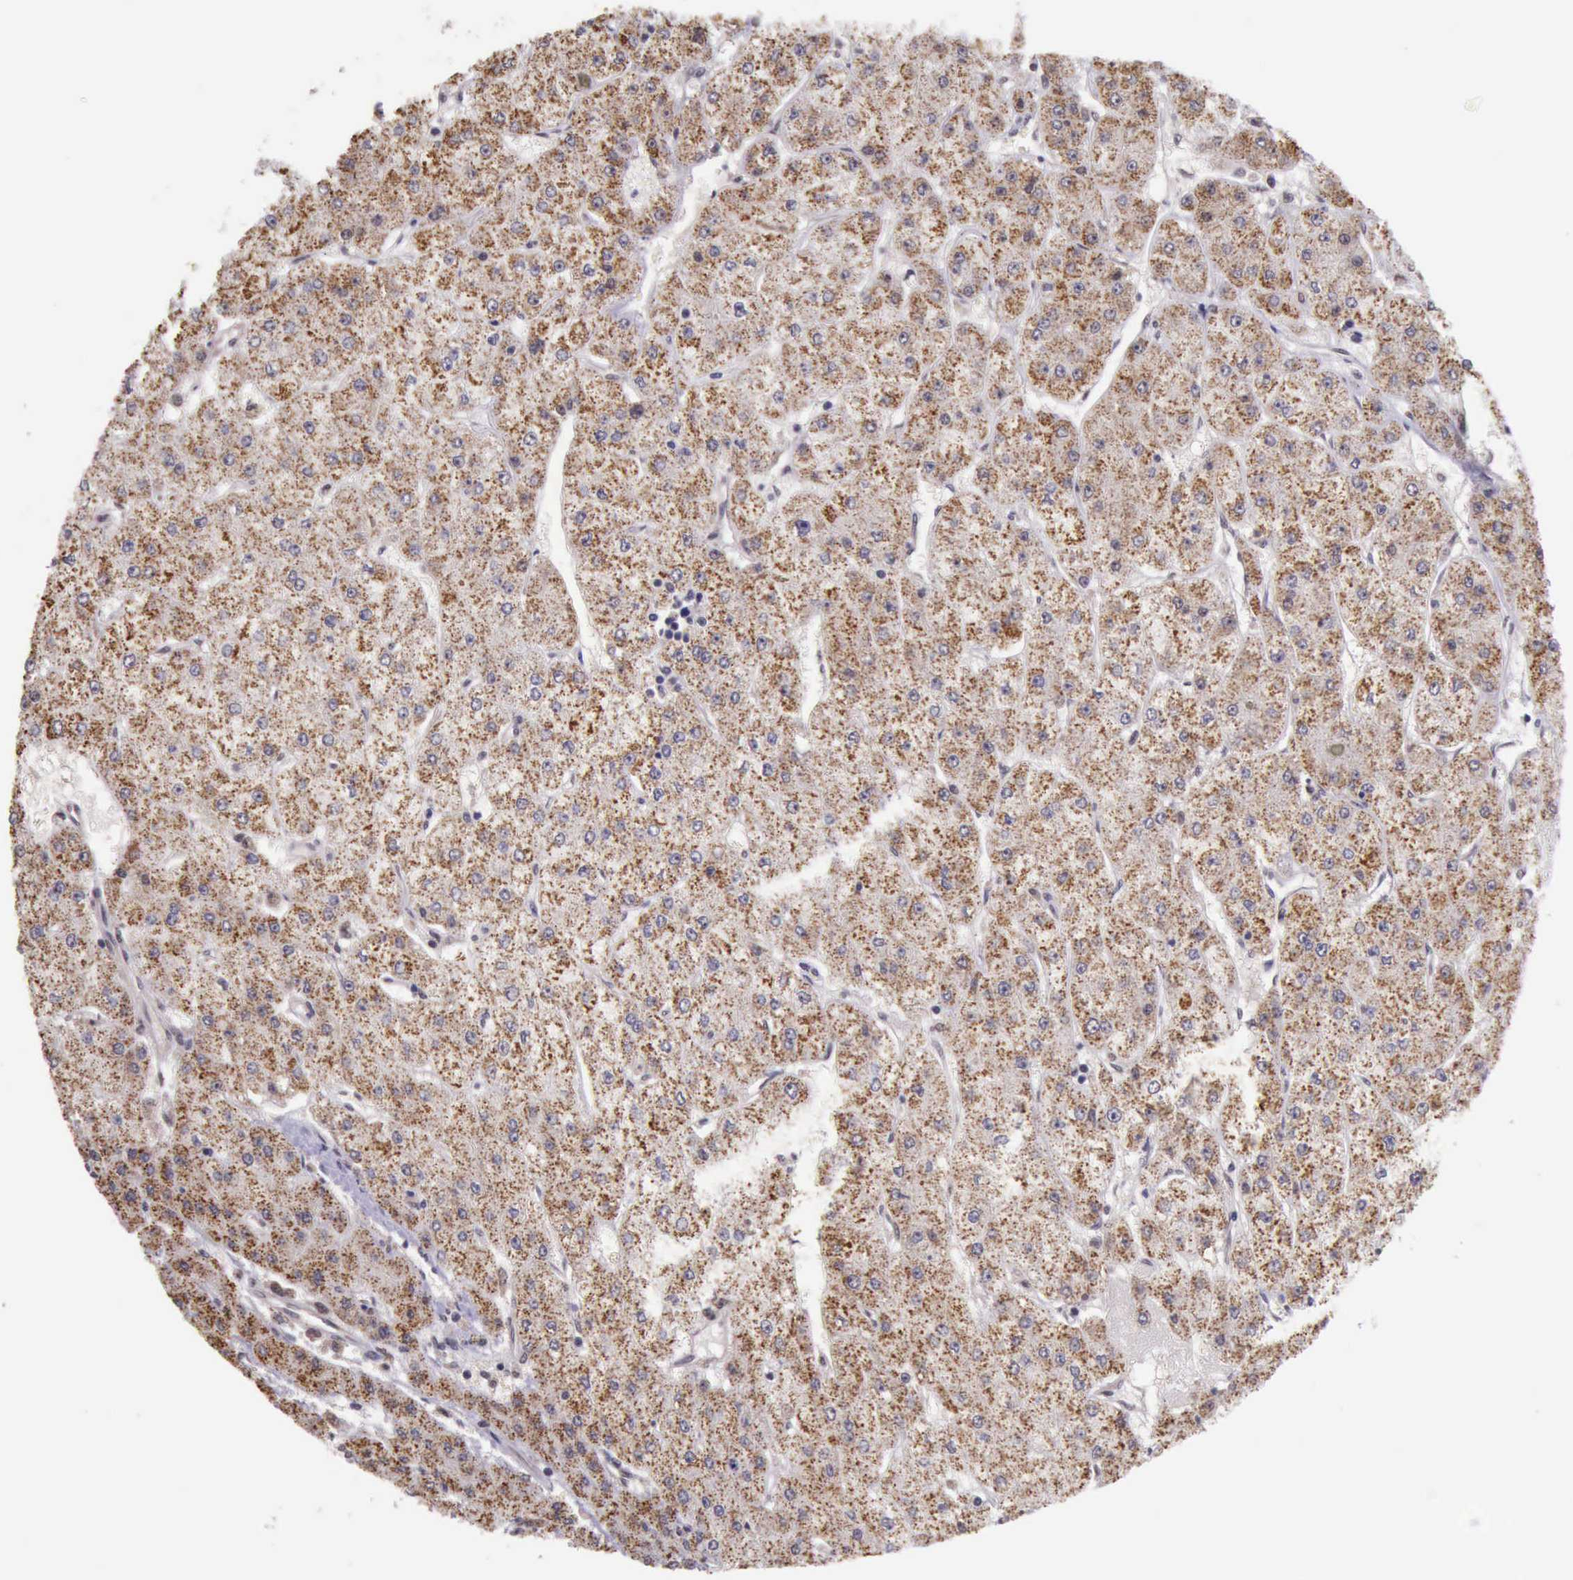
{"staining": {"intensity": "moderate", "quantity": ">75%", "location": "cytoplasmic/membranous"}, "tissue": "liver cancer", "cell_type": "Tumor cells", "image_type": "cancer", "snomed": [{"axis": "morphology", "description": "Carcinoma, Hepatocellular, NOS"}, {"axis": "topography", "description": "Liver"}], "caption": "Tumor cells exhibit moderate cytoplasmic/membranous staining in approximately >75% of cells in liver hepatocellular carcinoma.", "gene": "PRPF39", "patient": {"sex": "female", "age": 52}}